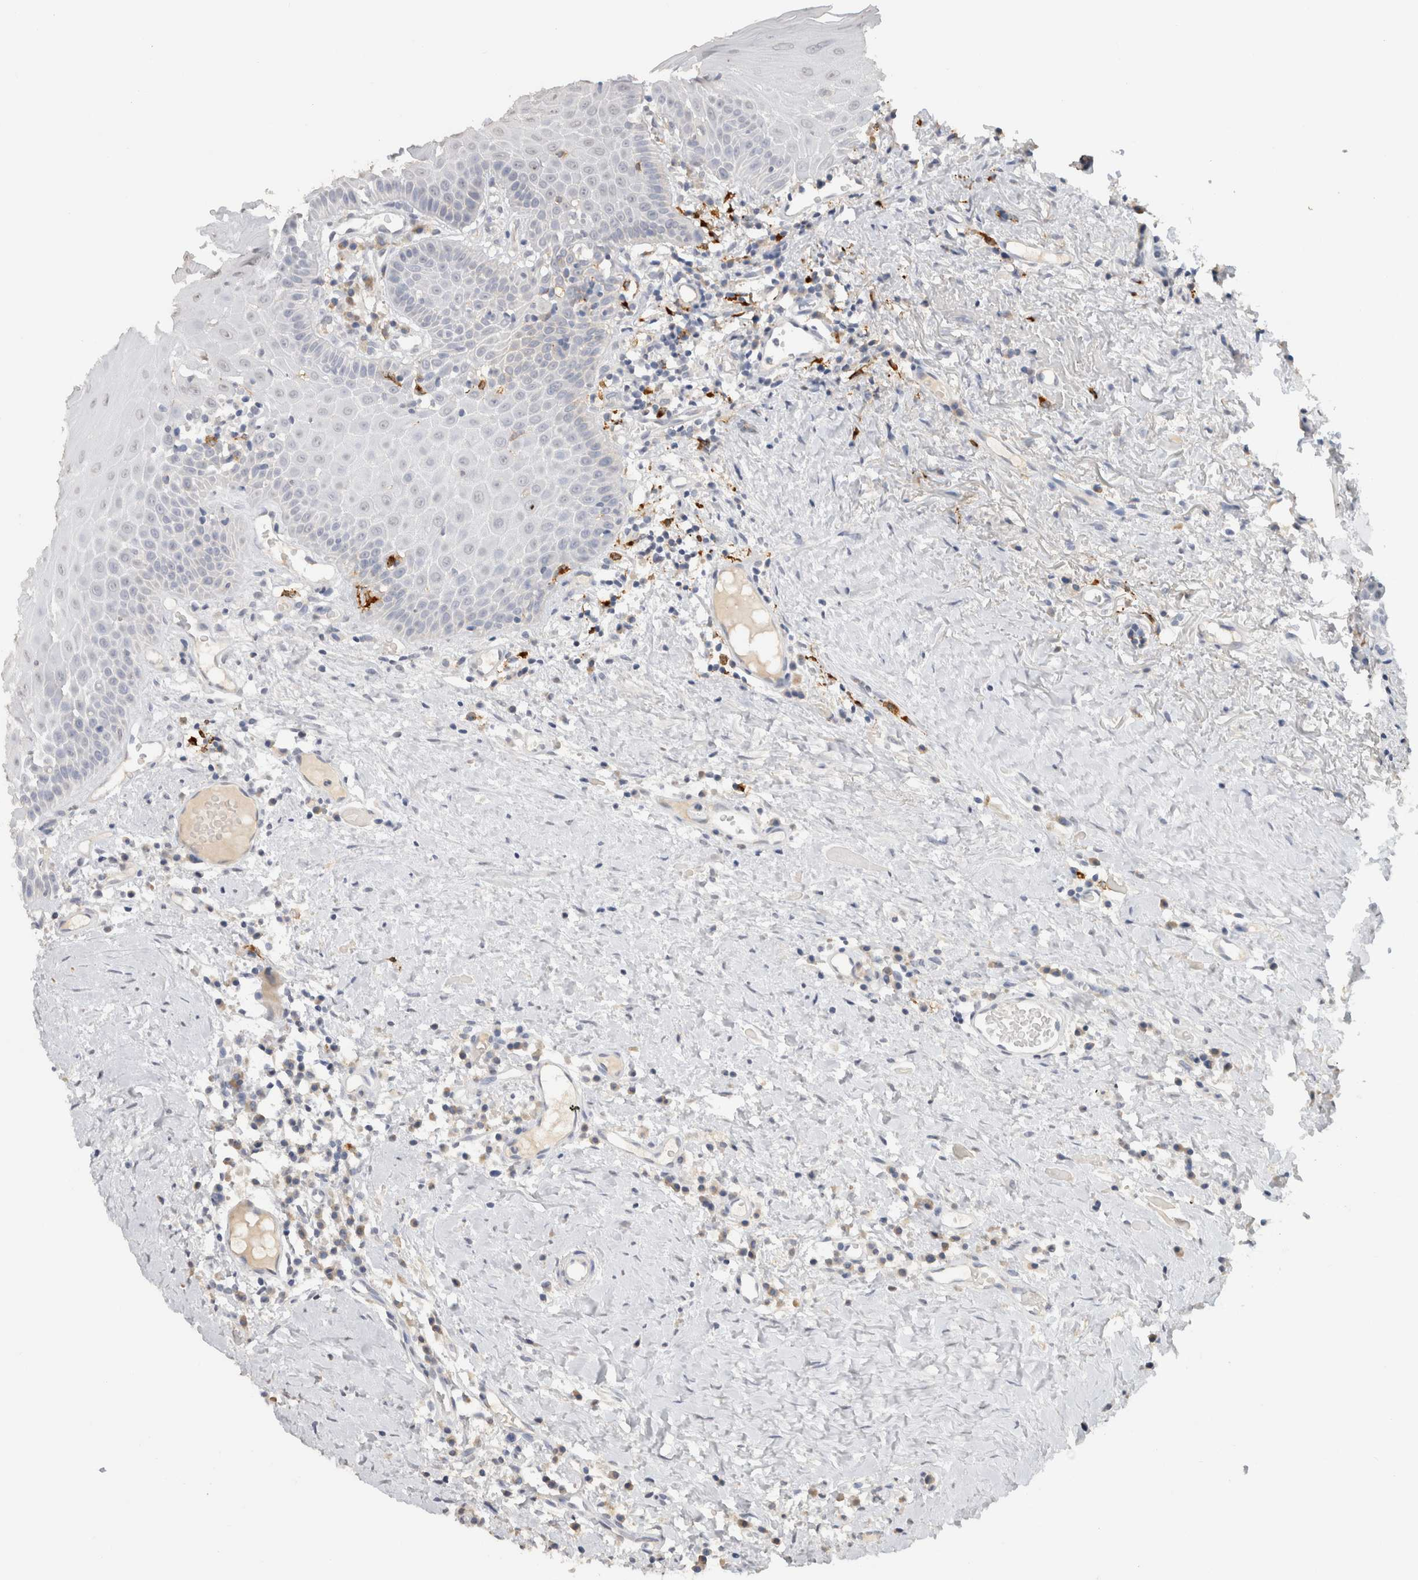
{"staining": {"intensity": "negative", "quantity": "none", "location": "none"}, "tissue": "oral mucosa", "cell_type": "Squamous epithelial cells", "image_type": "normal", "snomed": [{"axis": "morphology", "description": "Normal tissue, NOS"}, {"axis": "topography", "description": "Skeletal muscle"}, {"axis": "topography", "description": "Oral tissue"}, {"axis": "topography", "description": "Peripheral nerve tissue"}], "caption": "High power microscopy histopathology image of an immunohistochemistry (IHC) image of unremarkable oral mucosa, revealing no significant staining in squamous epithelial cells. The staining is performed using DAB brown chromogen with nuclei counter-stained in using hematoxylin.", "gene": "LAMP3", "patient": {"sex": "female", "age": 84}}